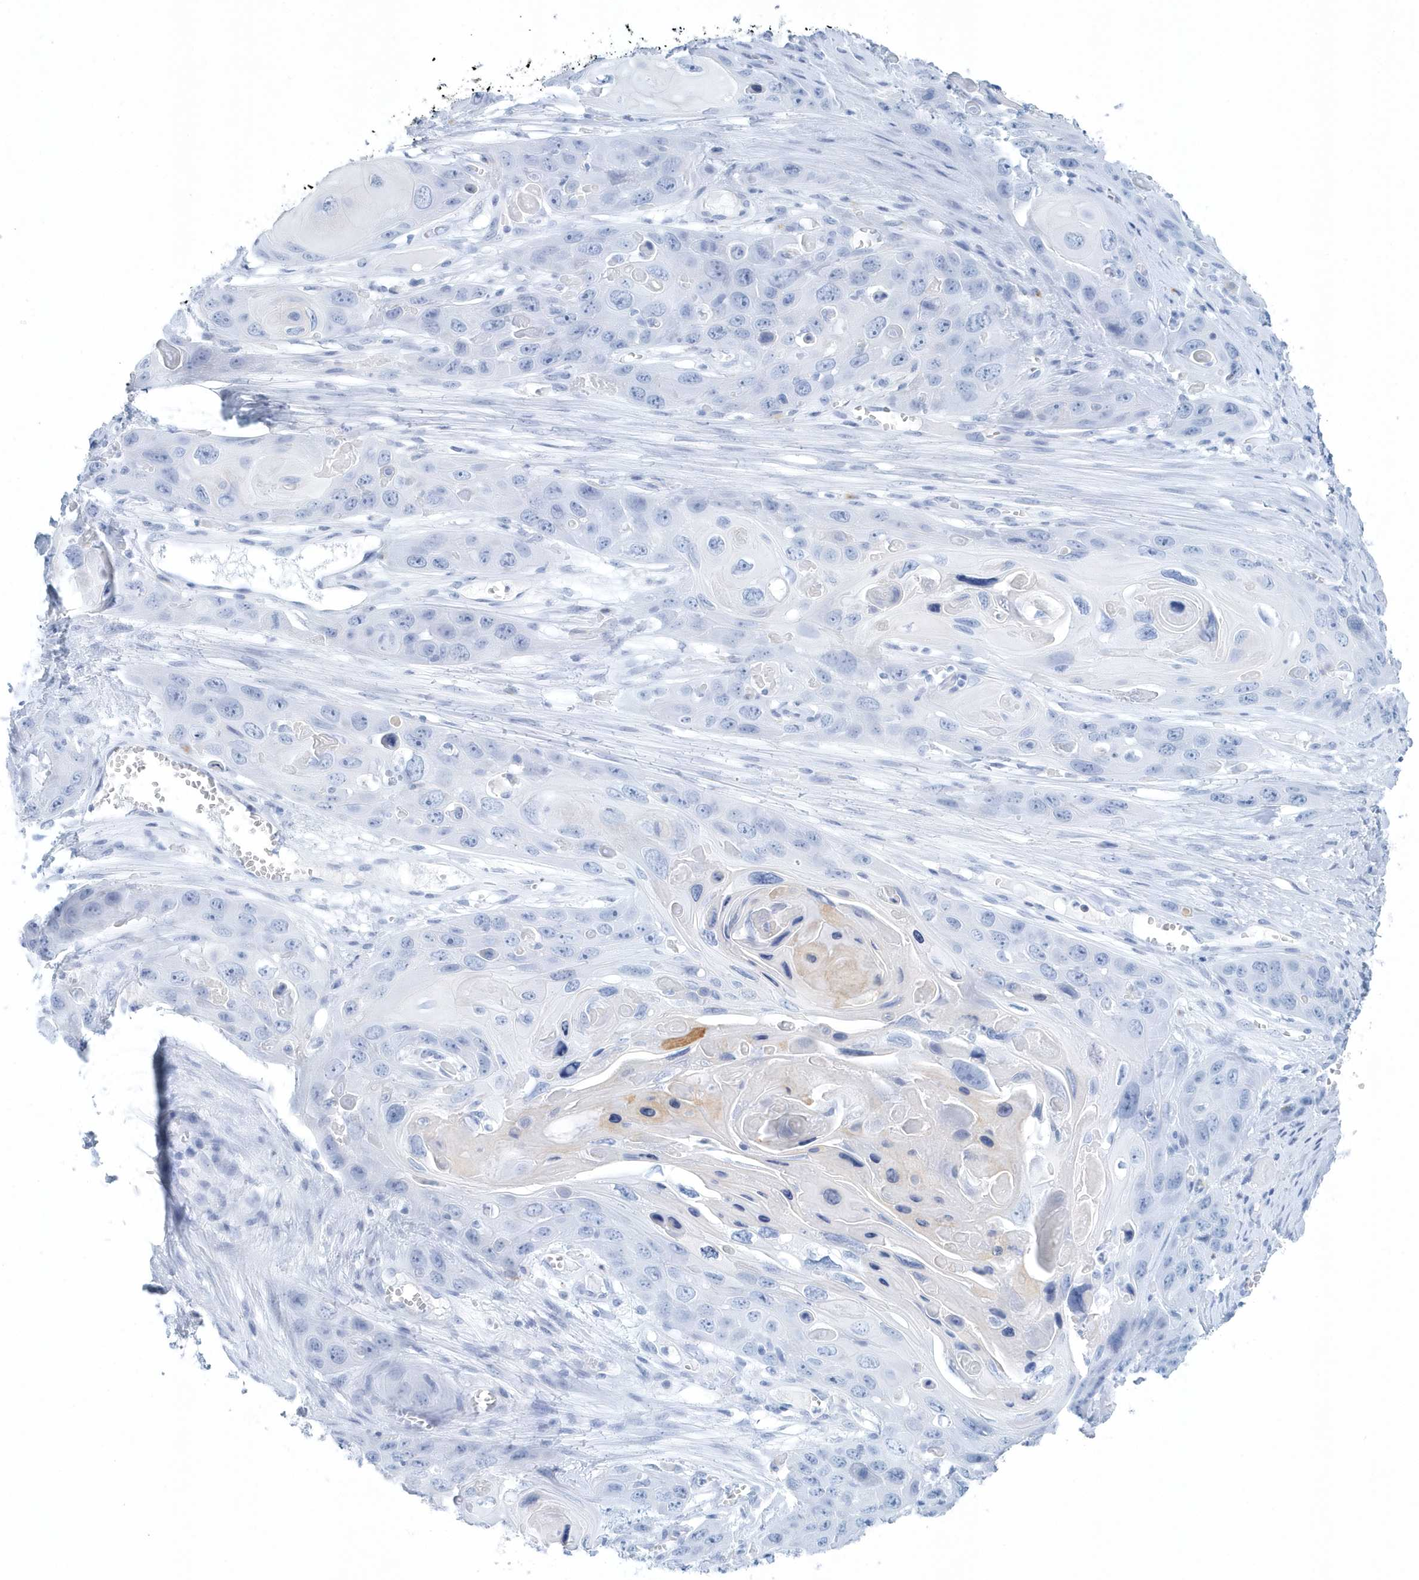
{"staining": {"intensity": "negative", "quantity": "none", "location": "none"}, "tissue": "skin cancer", "cell_type": "Tumor cells", "image_type": "cancer", "snomed": [{"axis": "morphology", "description": "Squamous cell carcinoma, NOS"}, {"axis": "topography", "description": "Skin"}], "caption": "An IHC image of skin cancer is shown. There is no staining in tumor cells of skin cancer.", "gene": "PTPRO", "patient": {"sex": "male", "age": 55}}